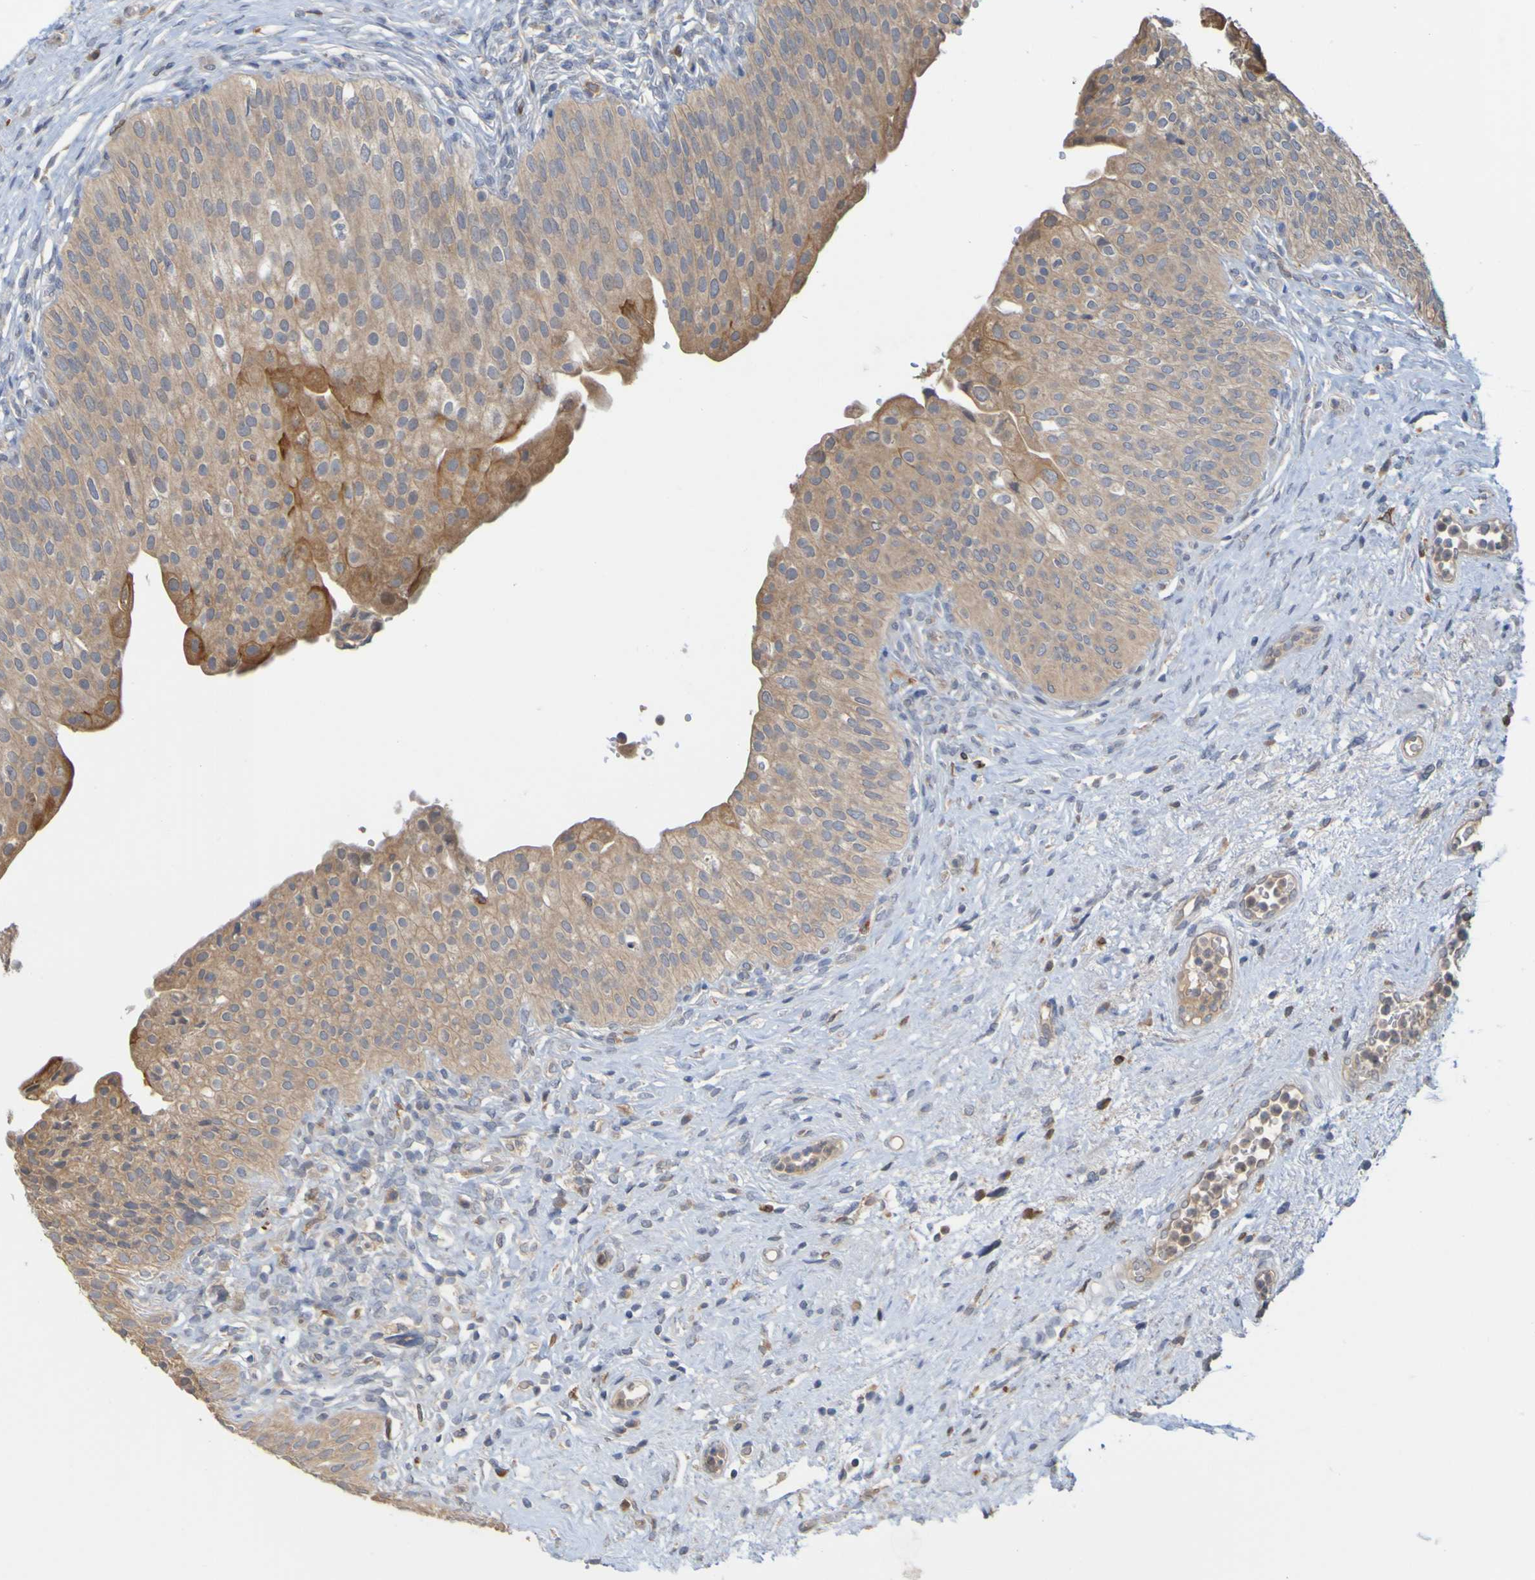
{"staining": {"intensity": "strong", "quantity": ">75%", "location": "cytoplasmic/membranous"}, "tissue": "urinary bladder", "cell_type": "Urothelial cells", "image_type": "normal", "snomed": [{"axis": "morphology", "description": "Normal tissue, NOS"}, {"axis": "topography", "description": "Urinary bladder"}], "caption": "Normal urinary bladder demonstrates strong cytoplasmic/membranous positivity in about >75% of urothelial cells Using DAB (brown) and hematoxylin (blue) stains, captured at high magnification using brightfield microscopy..", "gene": "NAV2", "patient": {"sex": "male", "age": 46}}